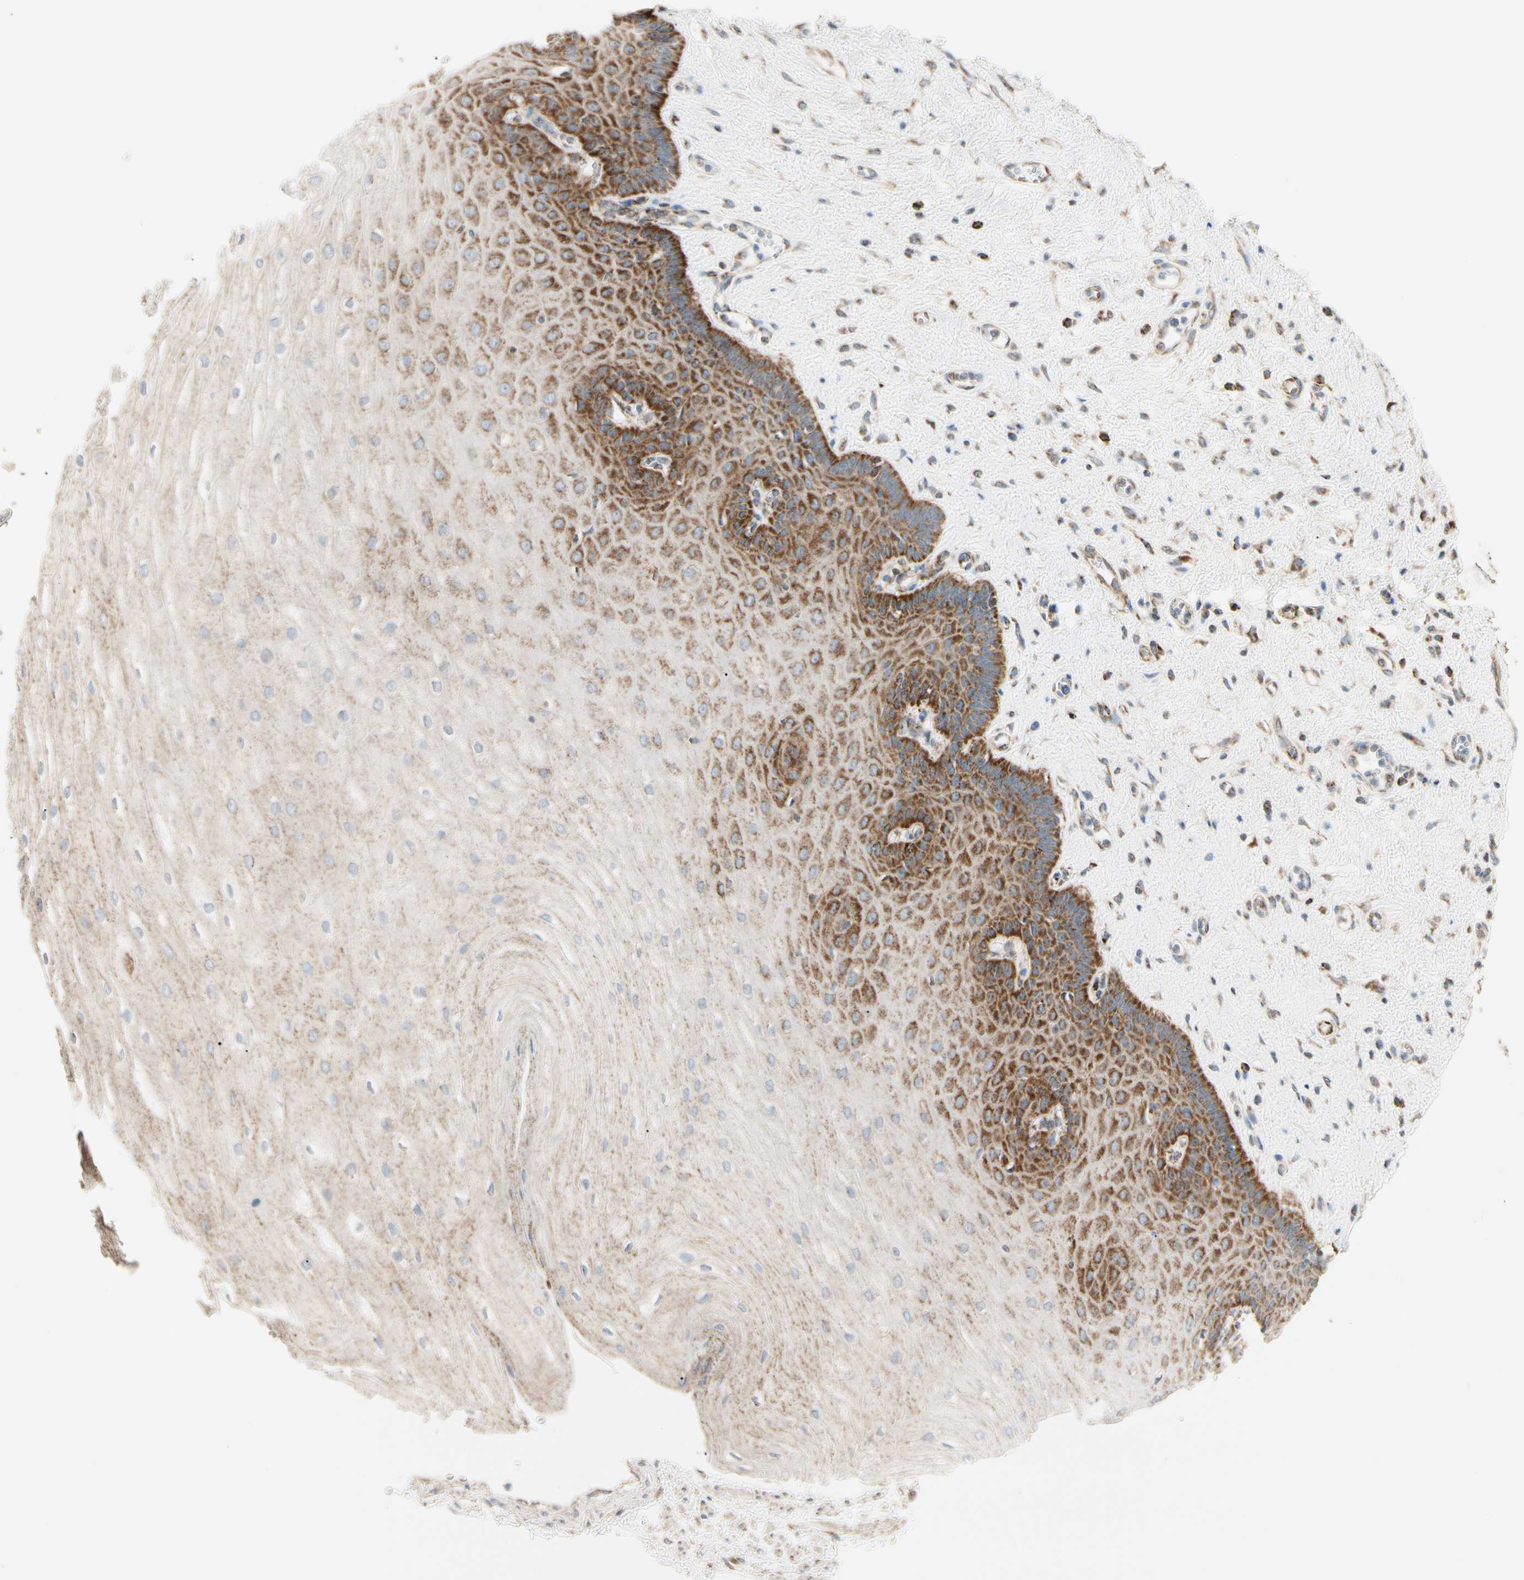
{"staining": {"intensity": "strong", "quantity": "25%-75%", "location": "cytoplasmic/membranous"}, "tissue": "esophagus", "cell_type": "Squamous epithelial cells", "image_type": "normal", "snomed": [{"axis": "morphology", "description": "Normal tissue, NOS"}, {"axis": "morphology", "description": "Squamous cell carcinoma, NOS"}, {"axis": "topography", "description": "Esophagus"}], "caption": "Immunohistochemistry (IHC) staining of normal esophagus, which reveals high levels of strong cytoplasmic/membranous staining in approximately 25%-75% of squamous epithelial cells indicating strong cytoplasmic/membranous protein expression. The staining was performed using DAB (3,3'-diaminobenzidine) (brown) for protein detection and nuclei were counterstained in hematoxylin (blue).", "gene": "TBC1D10A", "patient": {"sex": "male", "age": 65}}